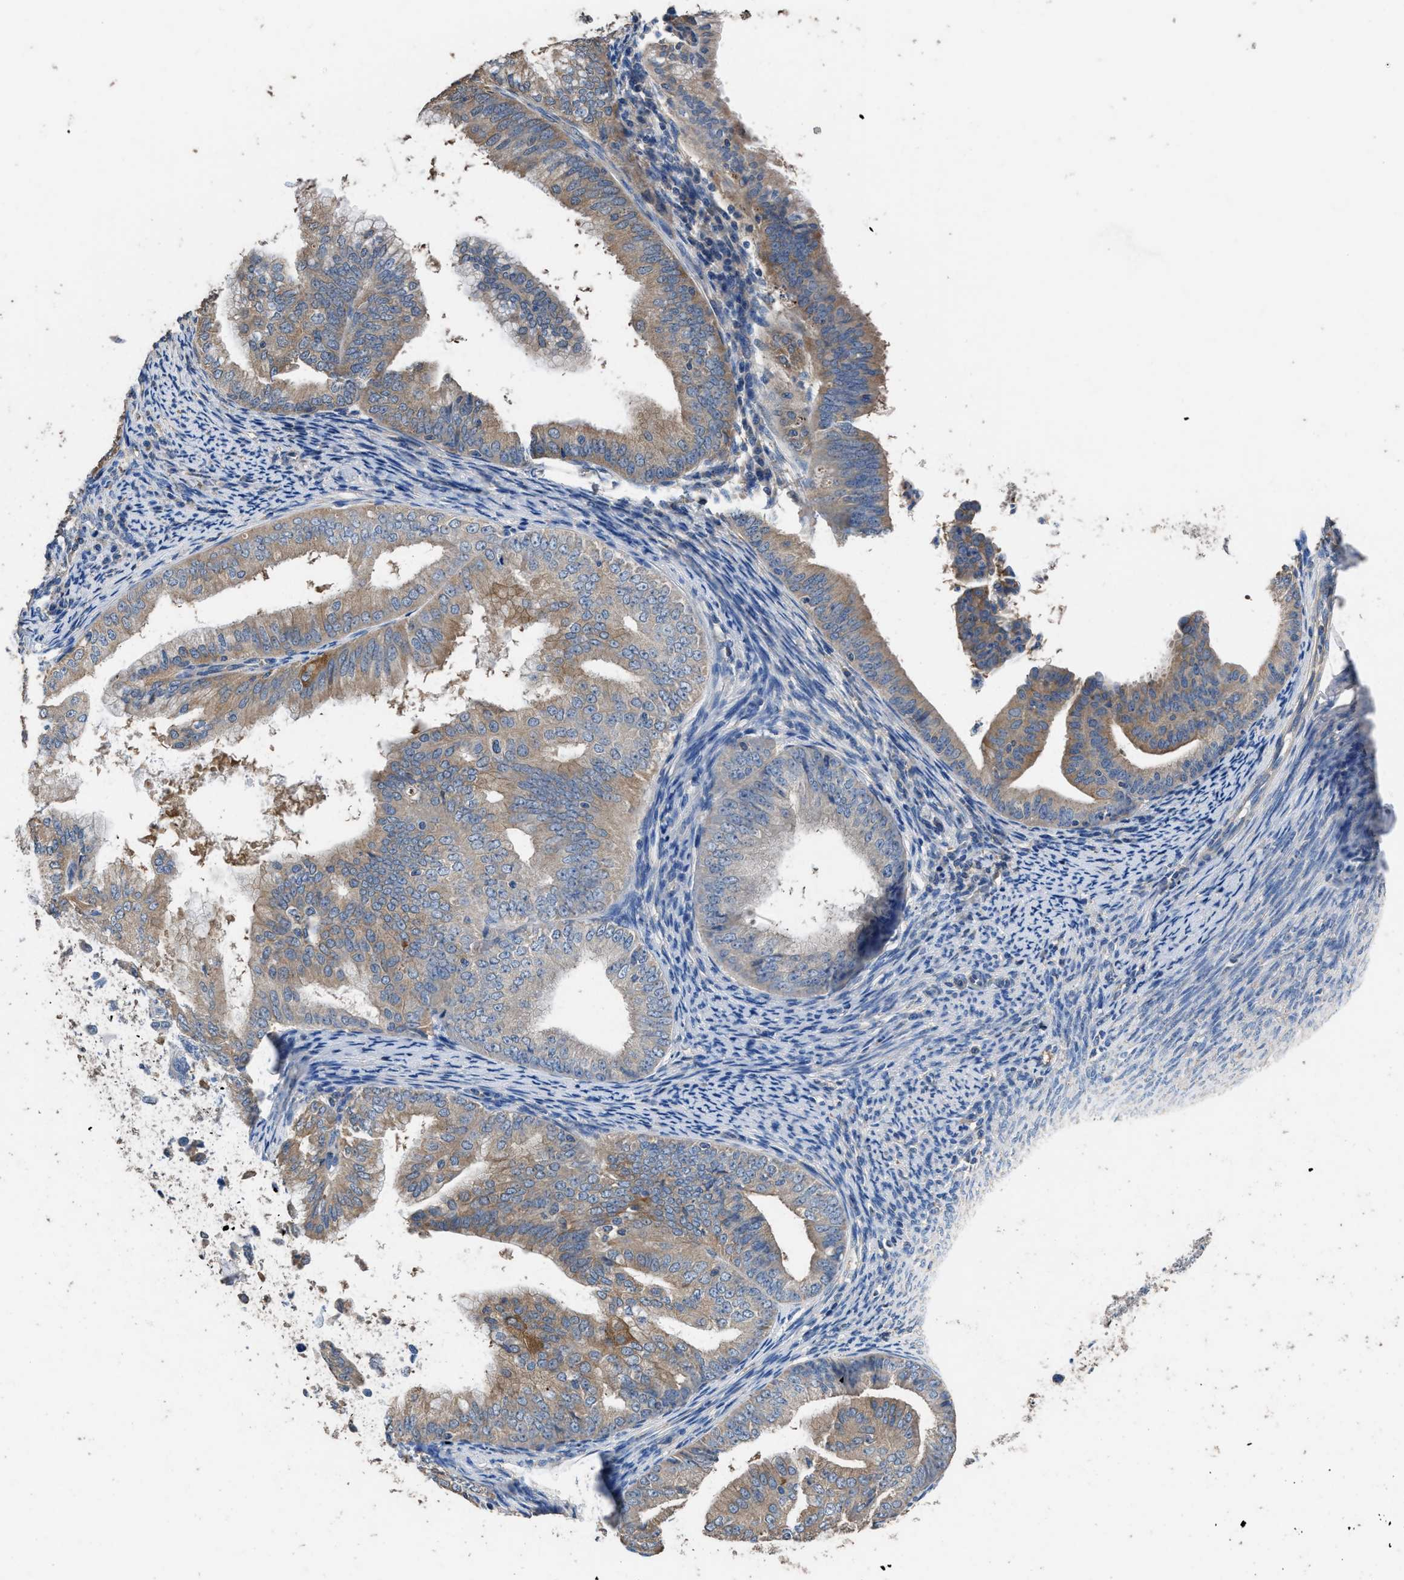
{"staining": {"intensity": "weak", "quantity": ">75%", "location": "cytoplasmic/membranous"}, "tissue": "endometrial cancer", "cell_type": "Tumor cells", "image_type": "cancer", "snomed": [{"axis": "morphology", "description": "Adenocarcinoma, NOS"}, {"axis": "topography", "description": "Endometrium"}], "caption": "Immunohistochemical staining of human endometrial cancer displays weak cytoplasmic/membranous protein staining in about >75% of tumor cells.", "gene": "ITSN1", "patient": {"sex": "female", "age": 63}}